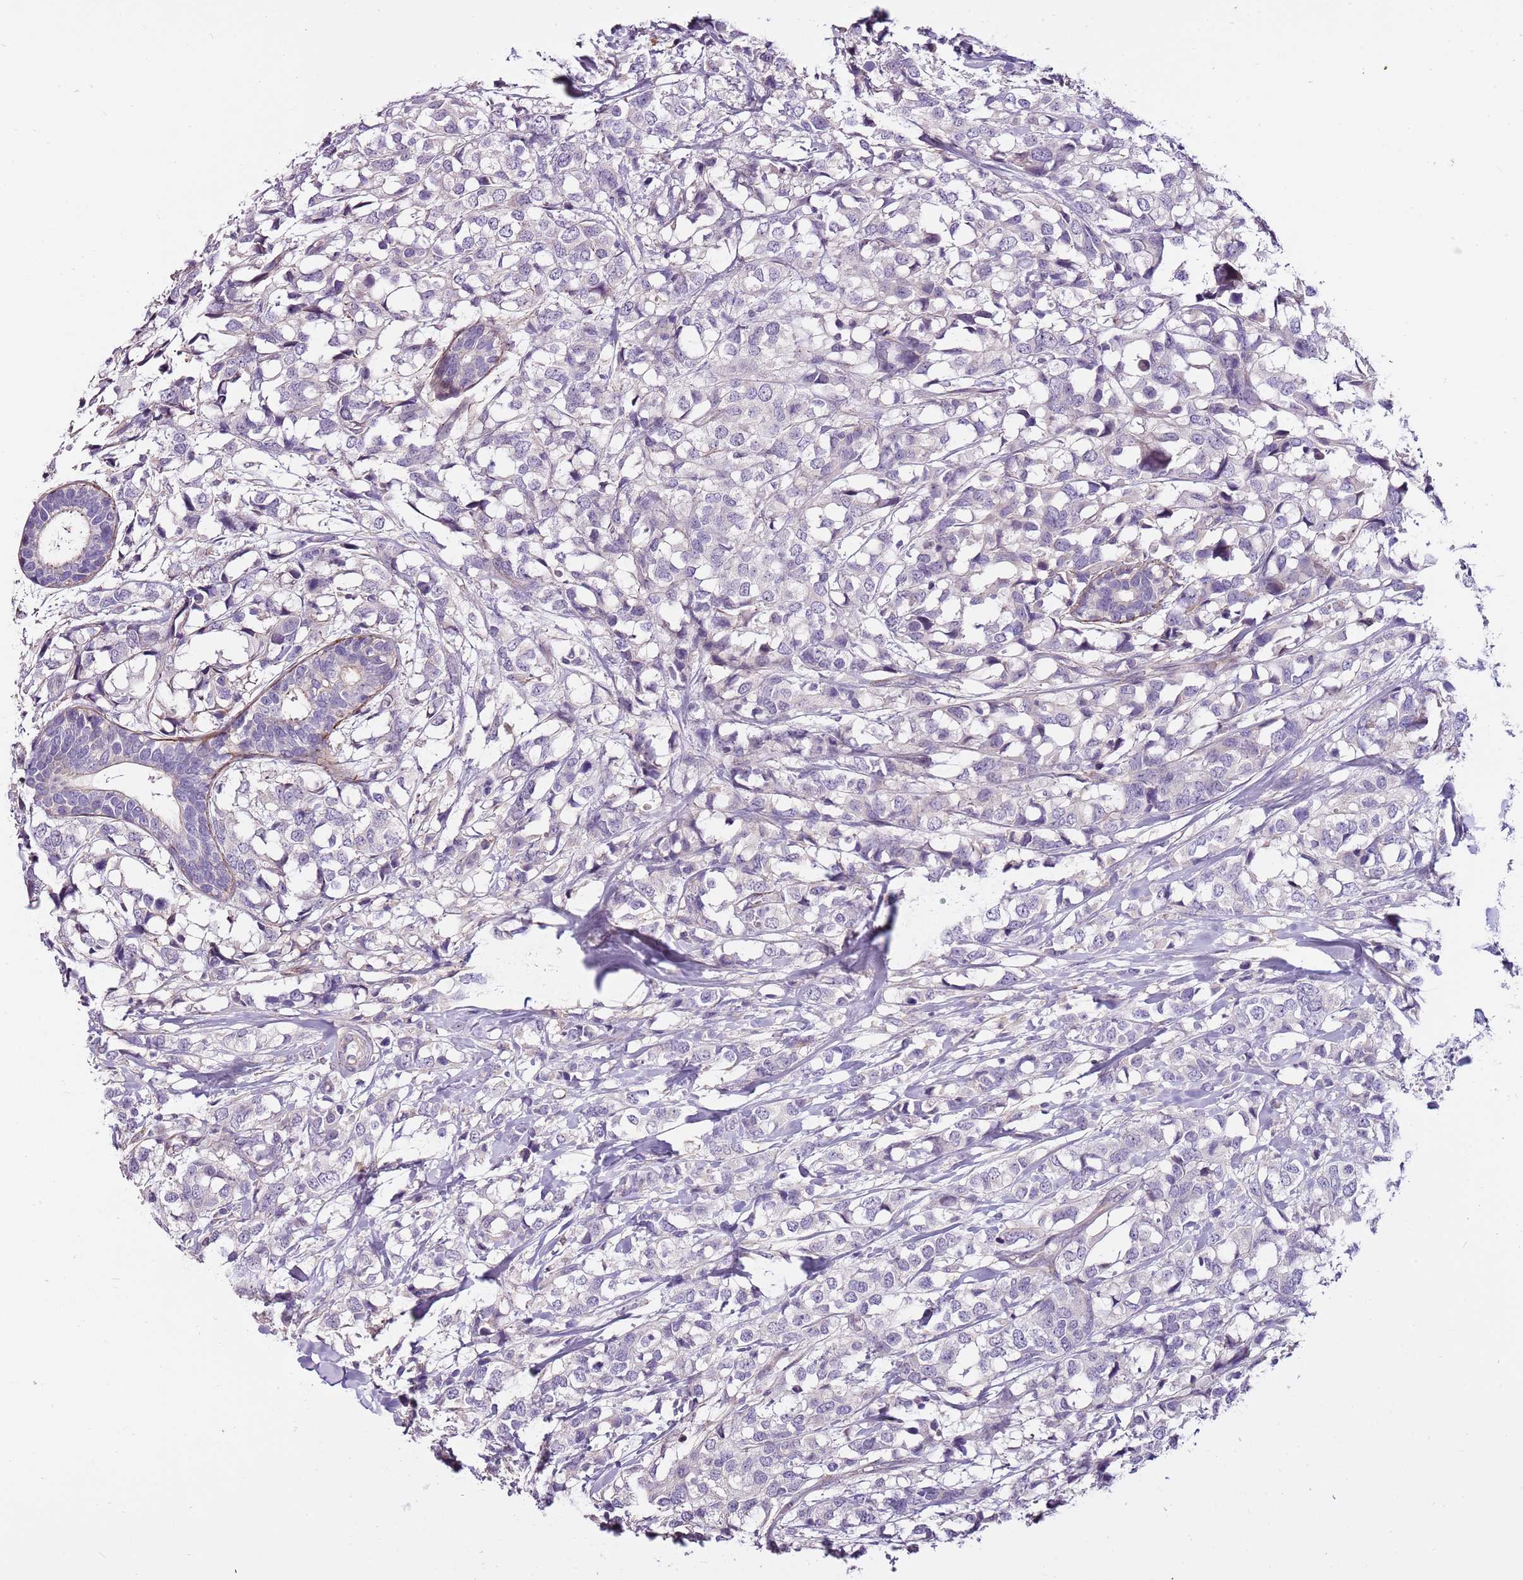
{"staining": {"intensity": "negative", "quantity": "none", "location": "none"}, "tissue": "breast cancer", "cell_type": "Tumor cells", "image_type": "cancer", "snomed": [{"axis": "morphology", "description": "Lobular carcinoma"}, {"axis": "topography", "description": "Breast"}], "caption": "Immunohistochemistry micrograph of neoplastic tissue: lobular carcinoma (breast) stained with DAB (3,3'-diaminobenzidine) shows no significant protein staining in tumor cells.", "gene": "NKX2-3", "patient": {"sex": "female", "age": 59}}